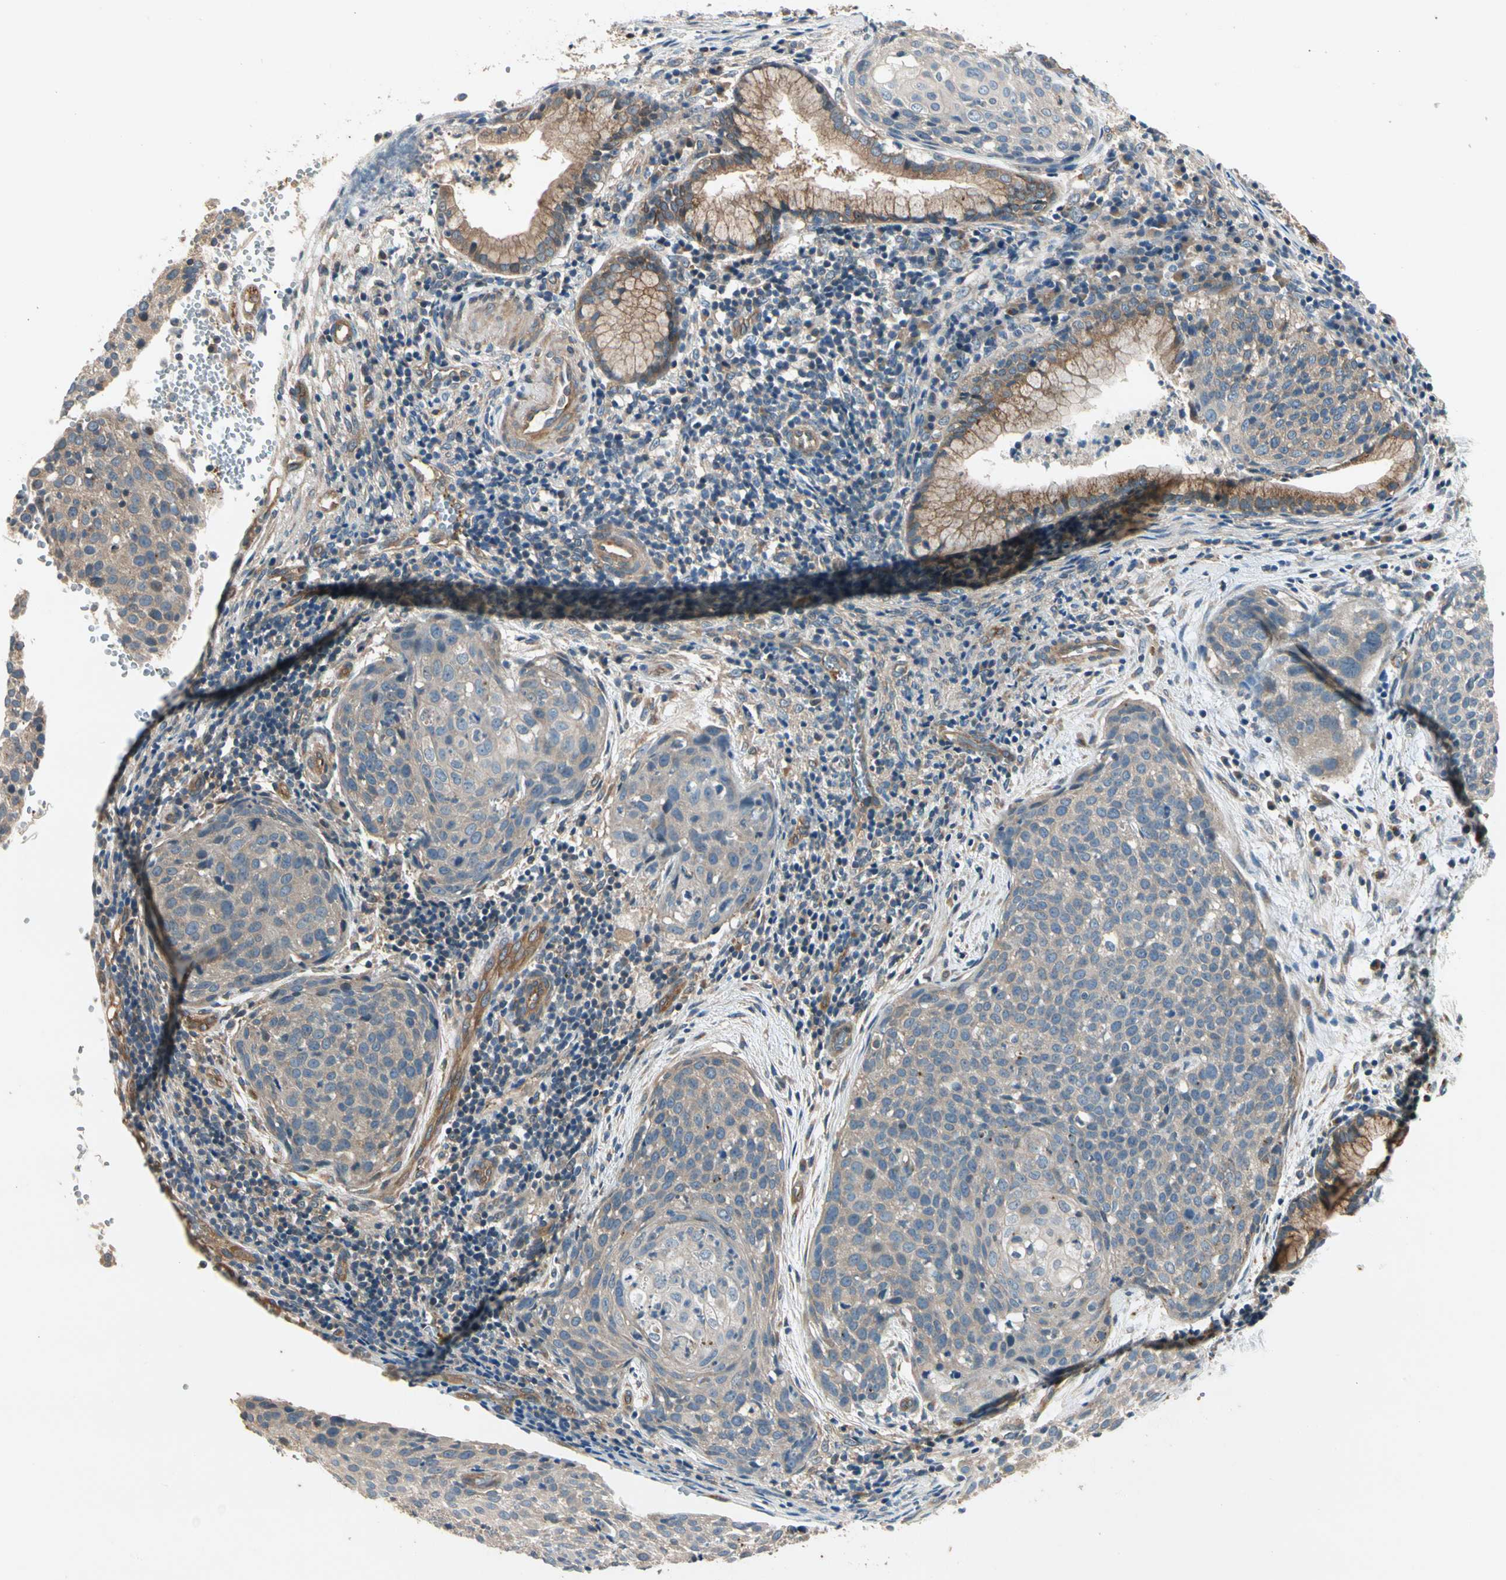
{"staining": {"intensity": "moderate", "quantity": ">75%", "location": "cytoplasmic/membranous"}, "tissue": "cervical cancer", "cell_type": "Tumor cells", "image_type": "cancer", "snomed": [{"axis": "morphology", "description": "Squamous cell carcinoma, NOS"}, {"axis": "topography", "description": "Cervix"}], "caption": "Cervical squamous cell carcinoma tissue reveals moderate cytoplasmic/membranous expression in approximately >75% of tumor cells, visualized by immunohistochemistry.", "gene": "ROCK2", "patient": {"sex": "female", "age": 38}}